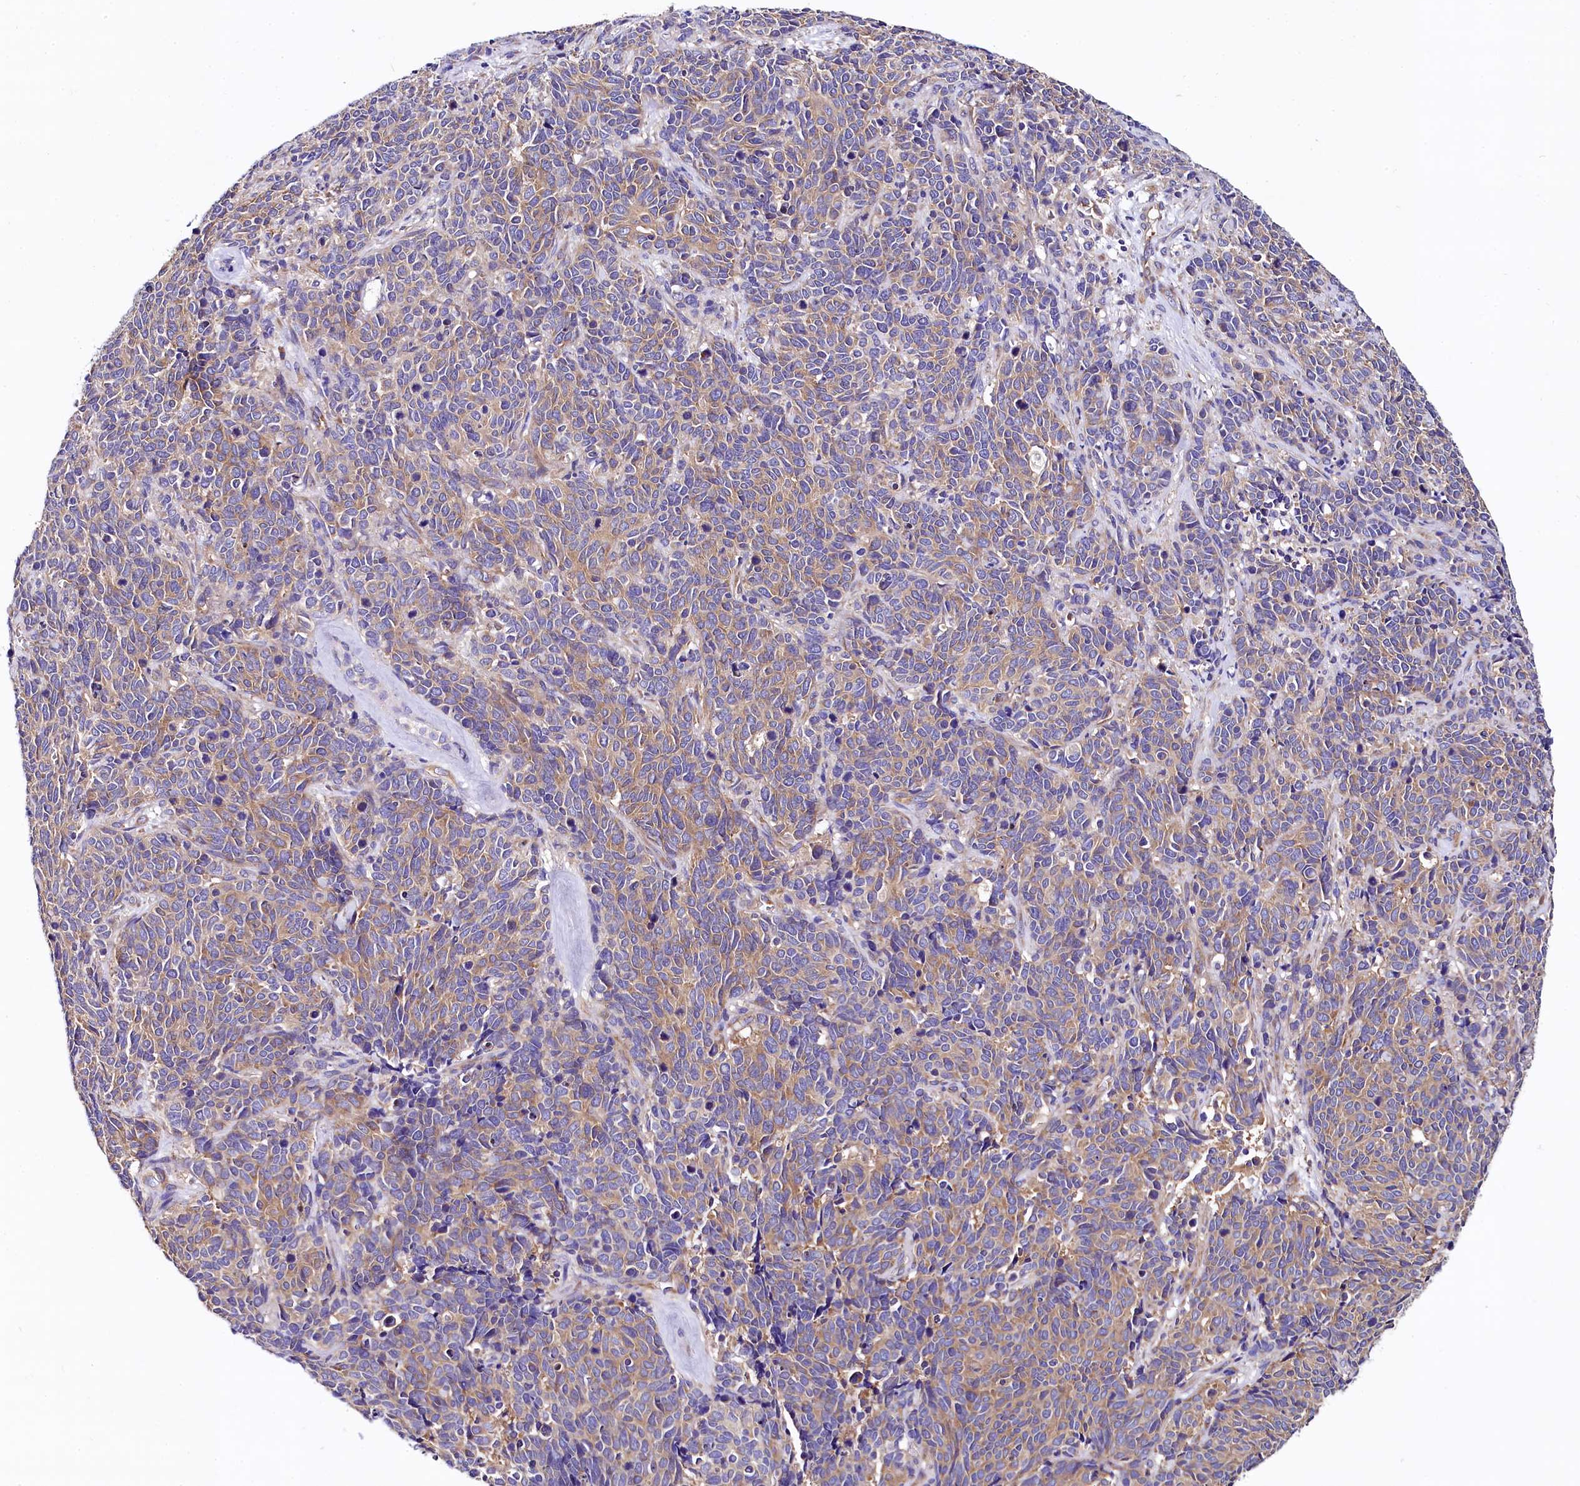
{"staining": {"intensity": "weak", "quantity": "25%-75%", "location": "cytoplasmic/membranous"}, "tissue": "cervical cancer", "cell_type": "Tumor cells", "image_type": "cancer", "snomed": [{"axis": "morphology", "description": "Squamous cell carcinoma, NOS"}, {"axis": "topography", "description": "Cervix"}], "caption": "The image displays immunohistochemical staining of cervical cancer (squamous cell carcinoma). There is weak cytoplasmic/membranous staining is present in about 25%-75% of tumor cells.", "gene": "QARS1", "patient": {"sex": "female", "age": 60}}